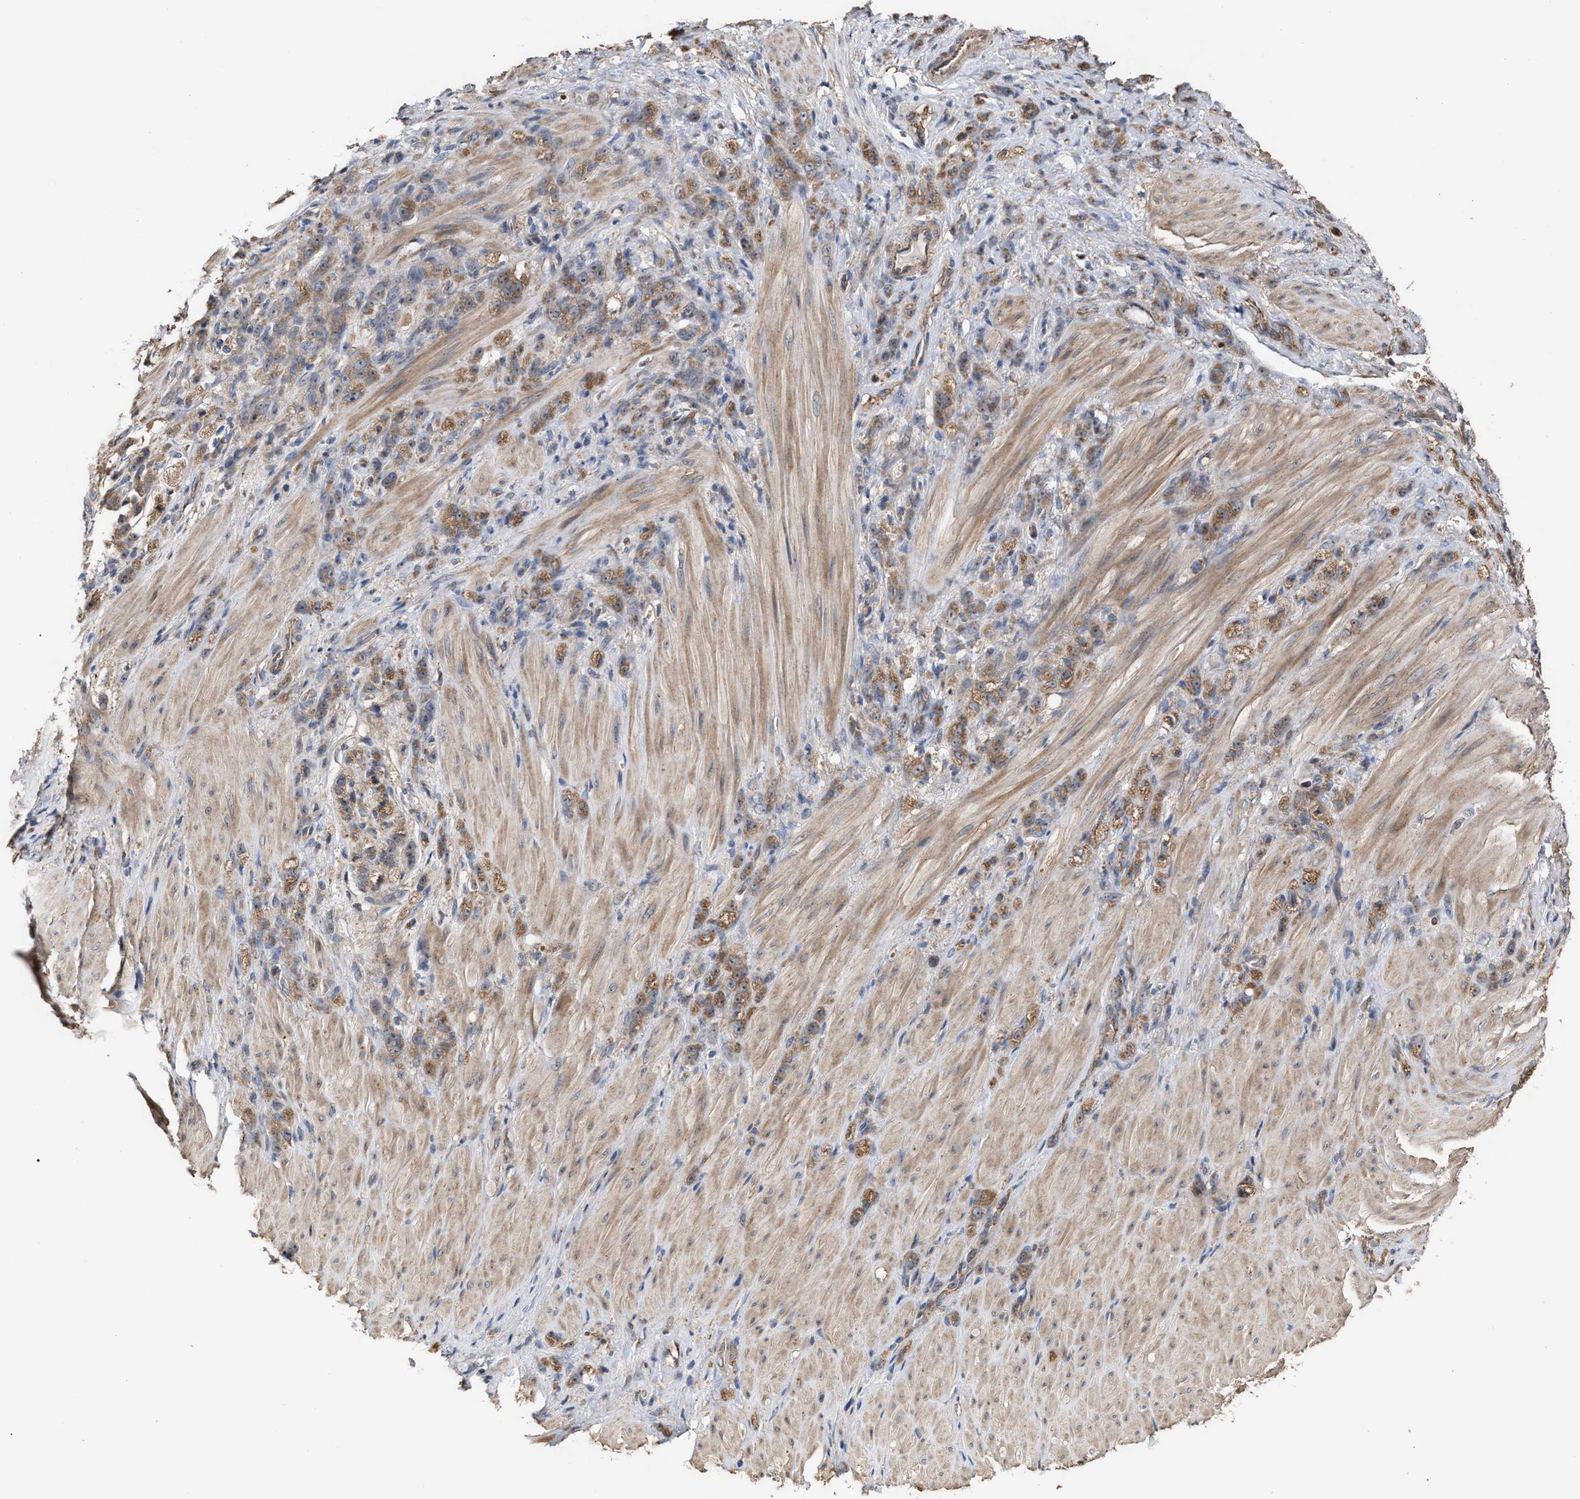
{"staining": {"intensity": "moderate", "quantity": ">75%", "location": "cytoplasmic/membranous,nuclear"}, "tissue": "stomach cancer", "cell_type": "Tumor cells", "image_type": "cancer", "snomed": [{"axis": "morphology", "description": "Normal tissue, NOS"}, {"axis": "morphology", "description": "Adenocarcinoma, NOS"}, {"axis": "topography", "description": "Stomach"}], "caption": "A brown stain labels moderate cytoplasmic/membranous and nuclear staining of a protein in human stomach adenocarcinoma tumor cells. The staining is performed using DAB (3,3'-diaminobenzidine) brown chromogen to label protein expression. The nuclei are counter-stained blue using hematoxylin.", "gene": "EXOSC2", "patient": {"sex": "male", "age": 82}}